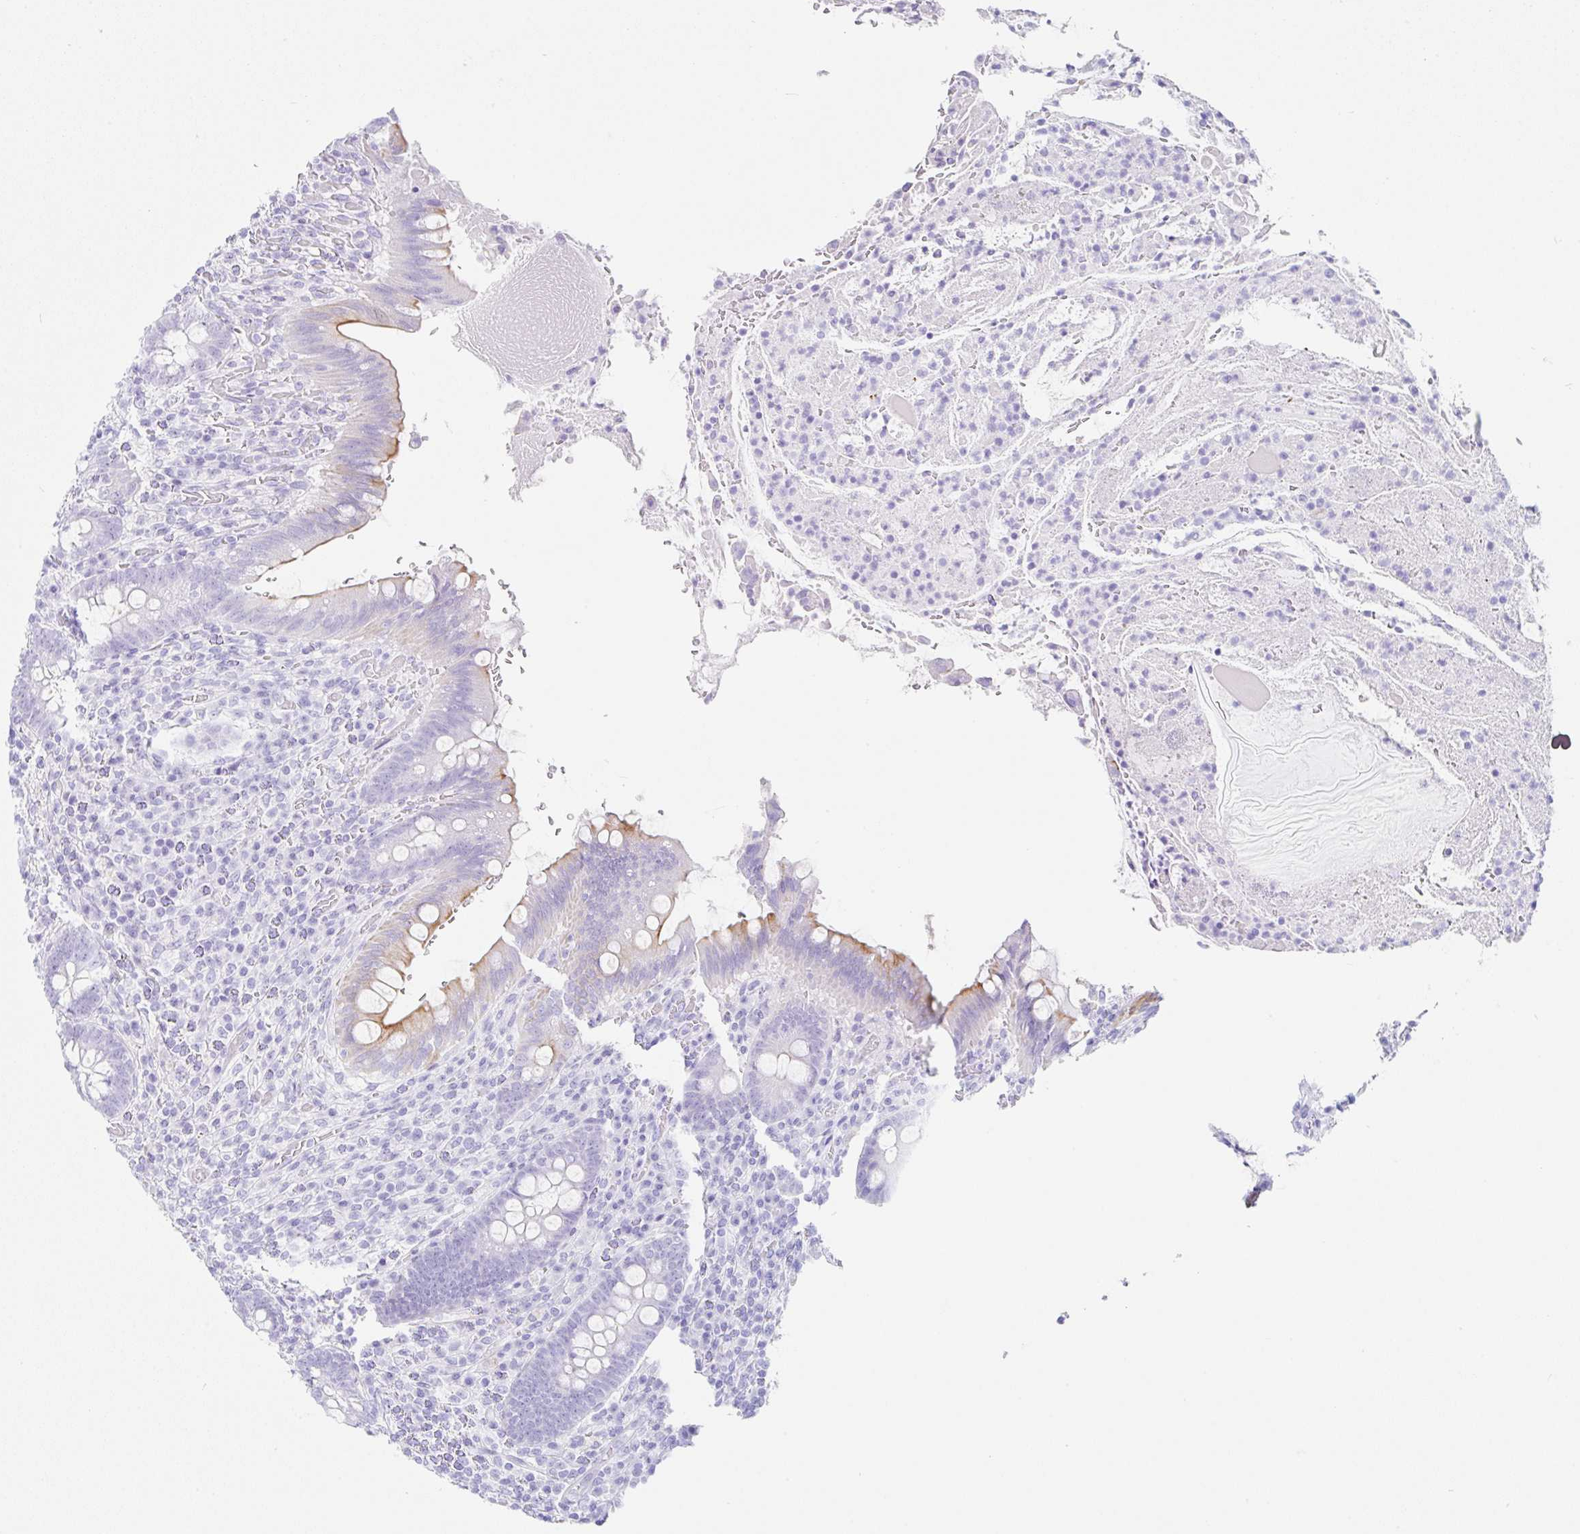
{"staining": {"intensity": "moderate", "quantity": "<25%", "location": "cytoplasmic/membranous"}, "tissue": "appendix", "cell_type": "Glandular cells", "image_type": "normal", "snomed": [{"axis": "morphology", "description": "Normal tissue, NOS"}, {"axis": "topography", "description": "Appendix"}], "caption": "Protein analysis of unremarkable appendix reveals moderate cytoplasmic/membranous positivity in approximately <25% of glandular cells.", "gene": "CLDND2", "patient": {"sex": "female", "age": 43}}